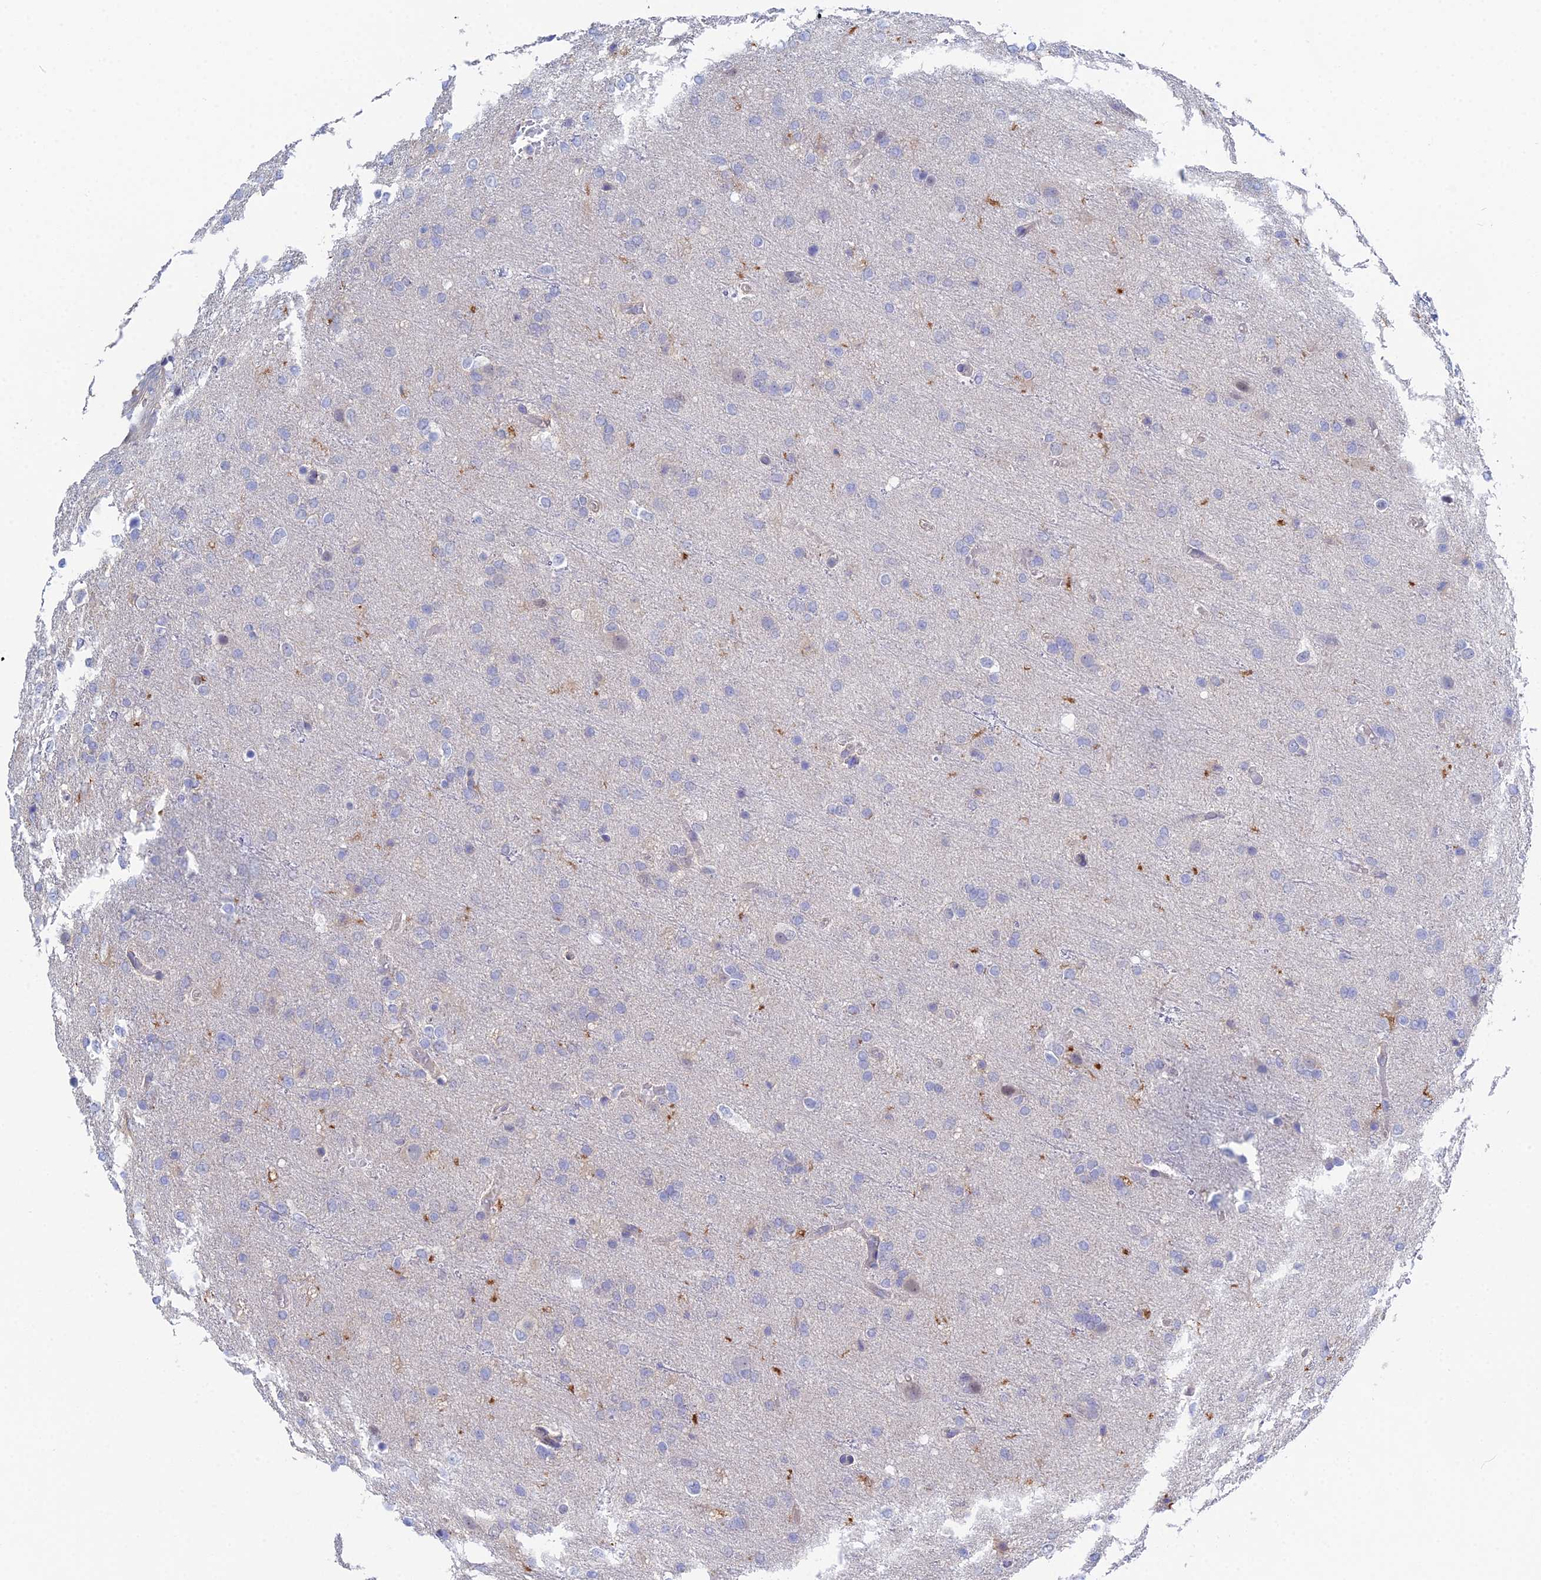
{"staining": {"intensity": "negative", "quantity": "none", "location": "none"}, "tissue": "glioma", "cell_type": "Tumor cells", "image_type": "cancer", "snomed": [{"axis": "morphology", "description": "Glioma, malignant, High grade"}, {"axis": "topography", "description": "Brain"}], "caption": "This is a histopathology image of IHC staining of glioma, which shows no staining in tumor cells. (Stains: DAB immunohistochemistry with hematoxylin counter stain, Microscopy: brightfield microscopy at high magnification).", "gene": "DNAH14", "patient": {"sex": "female", "age": 74}}